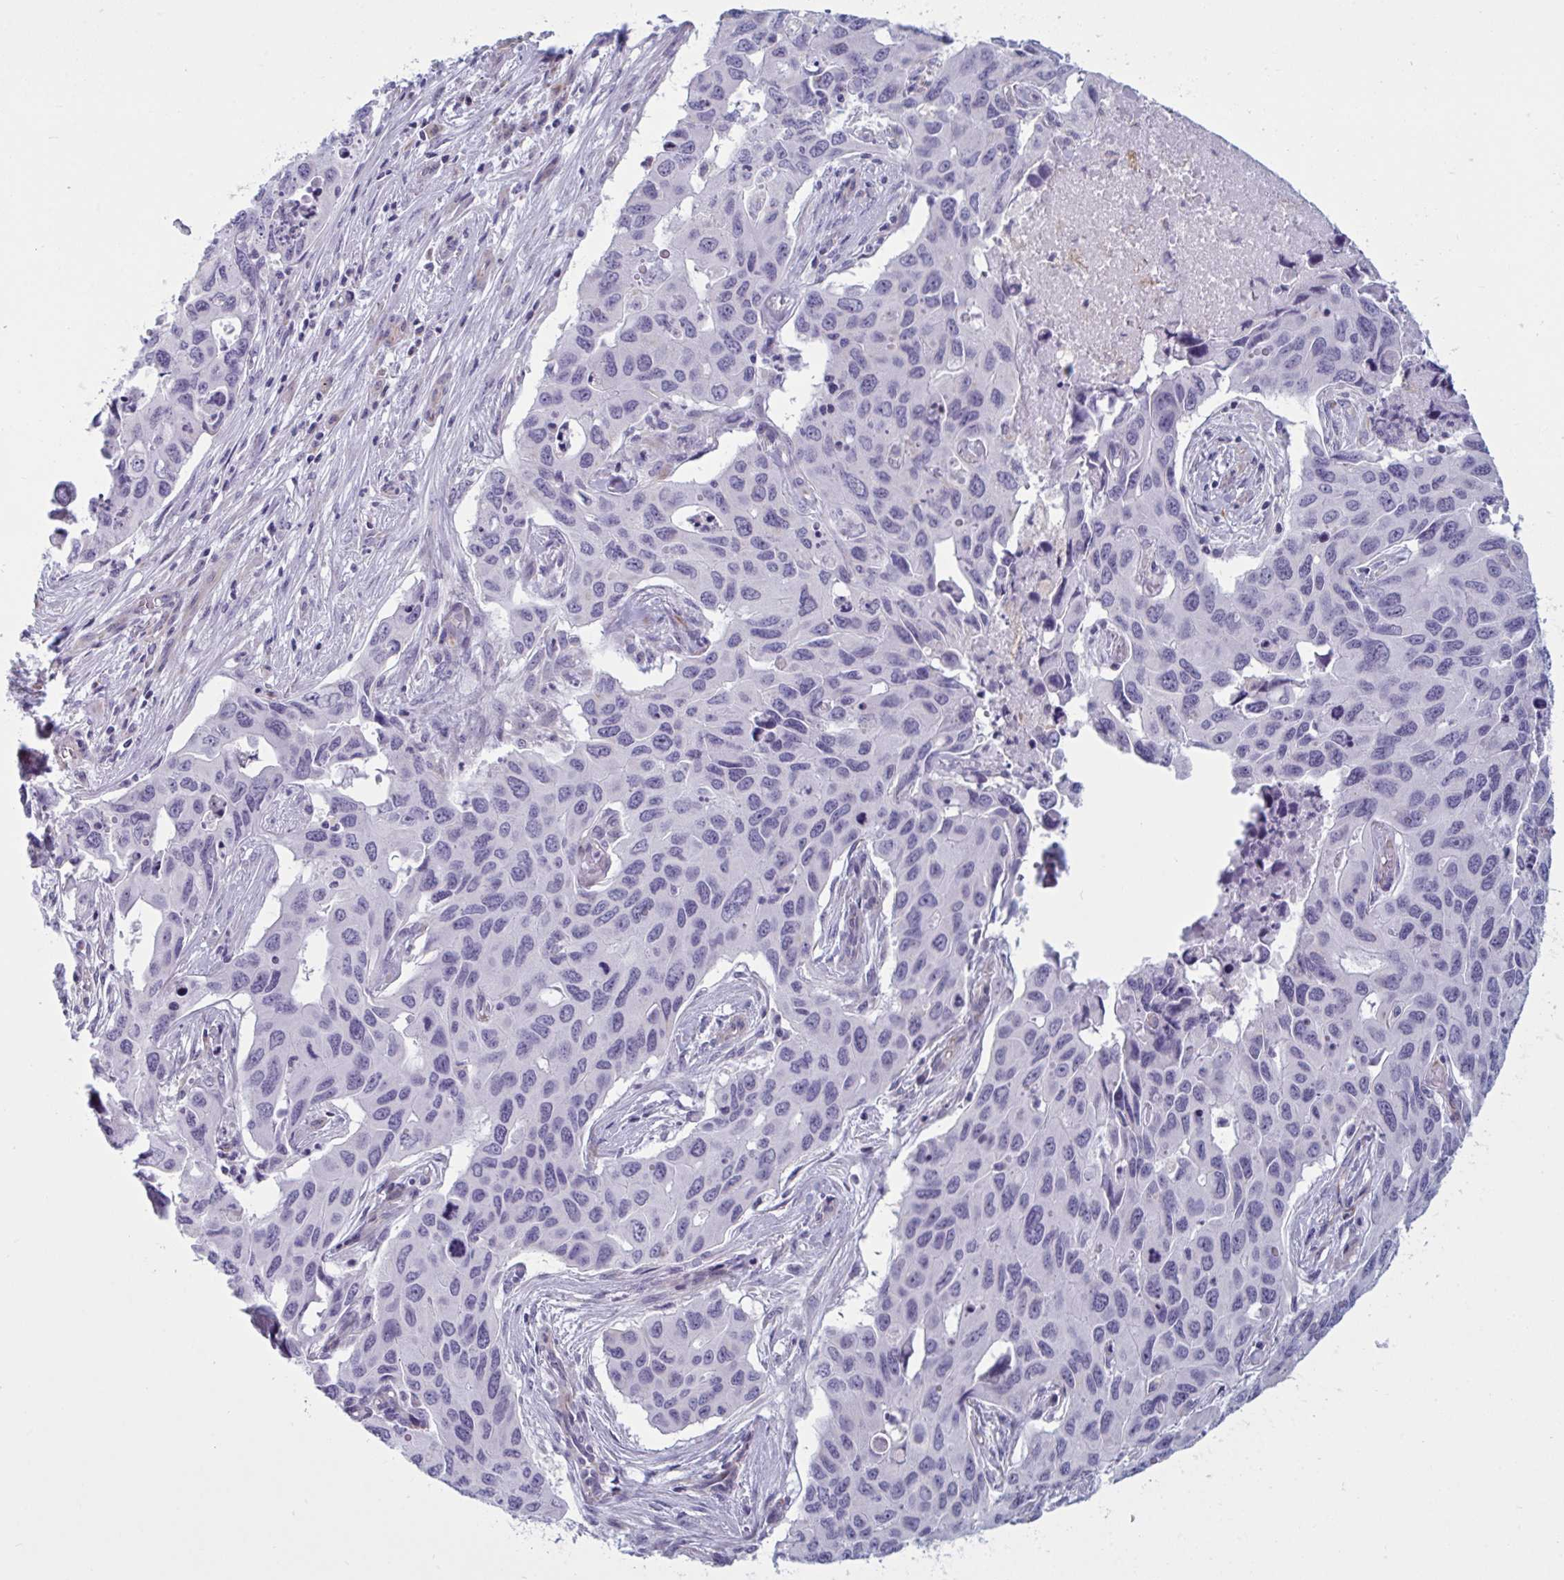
{"staining": {"intensity": "negative", "quantity": "none", "location": "none"}, "tissue": "lung cancer", "cell_type": "Tumor cells", "image_type": "cancer", "snomed": [{"axis": "morphology", "description": "Adenocarcinoma, NOS"}, {"axis": "topography", "description": "Lung"}], "caption": "Tumor cells are negative for brown protein staining in lung adenocarcinoma.", "gene": "OR1L3", "patient": {"sex": "male", "age": 64}}